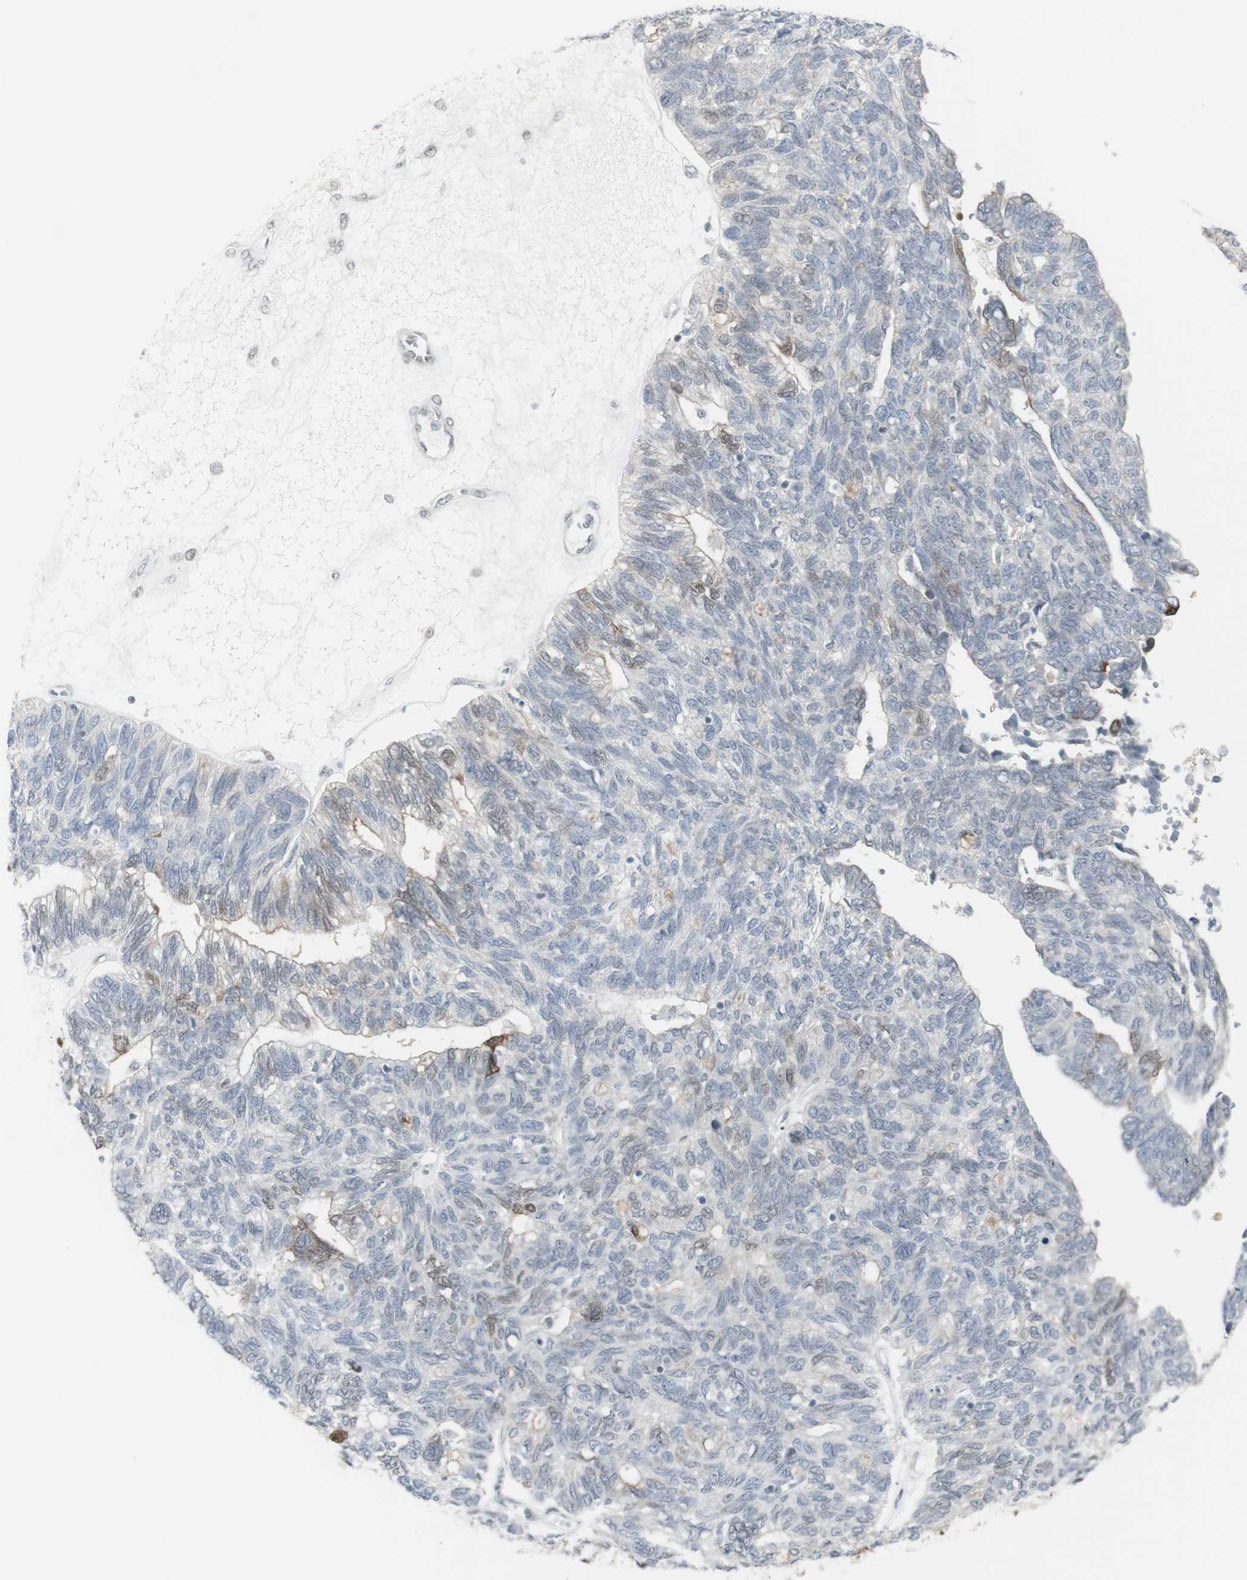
{"staining": {"intensity": "moderate", "quantity": "<25%", "location": "cytoplasmic/membranous"}, "tissue": "ovarian cancer", "cell_type": "Tumor cells", "image_type": "cancer", "snomed": [{"axis": "morphology", "description": "Cystadenocarcinoma, serous, NOS"}, {"axis": "topography", "description": "Ovary"}], "caption": "Protein staining displays moderate cytoplasmic/membranous staining in about <25% of tumor cells in serous cystadenocarcinoma (ovarian).", "gene": "C1orf116", "patient": {"sex": "female", "age": 79}}